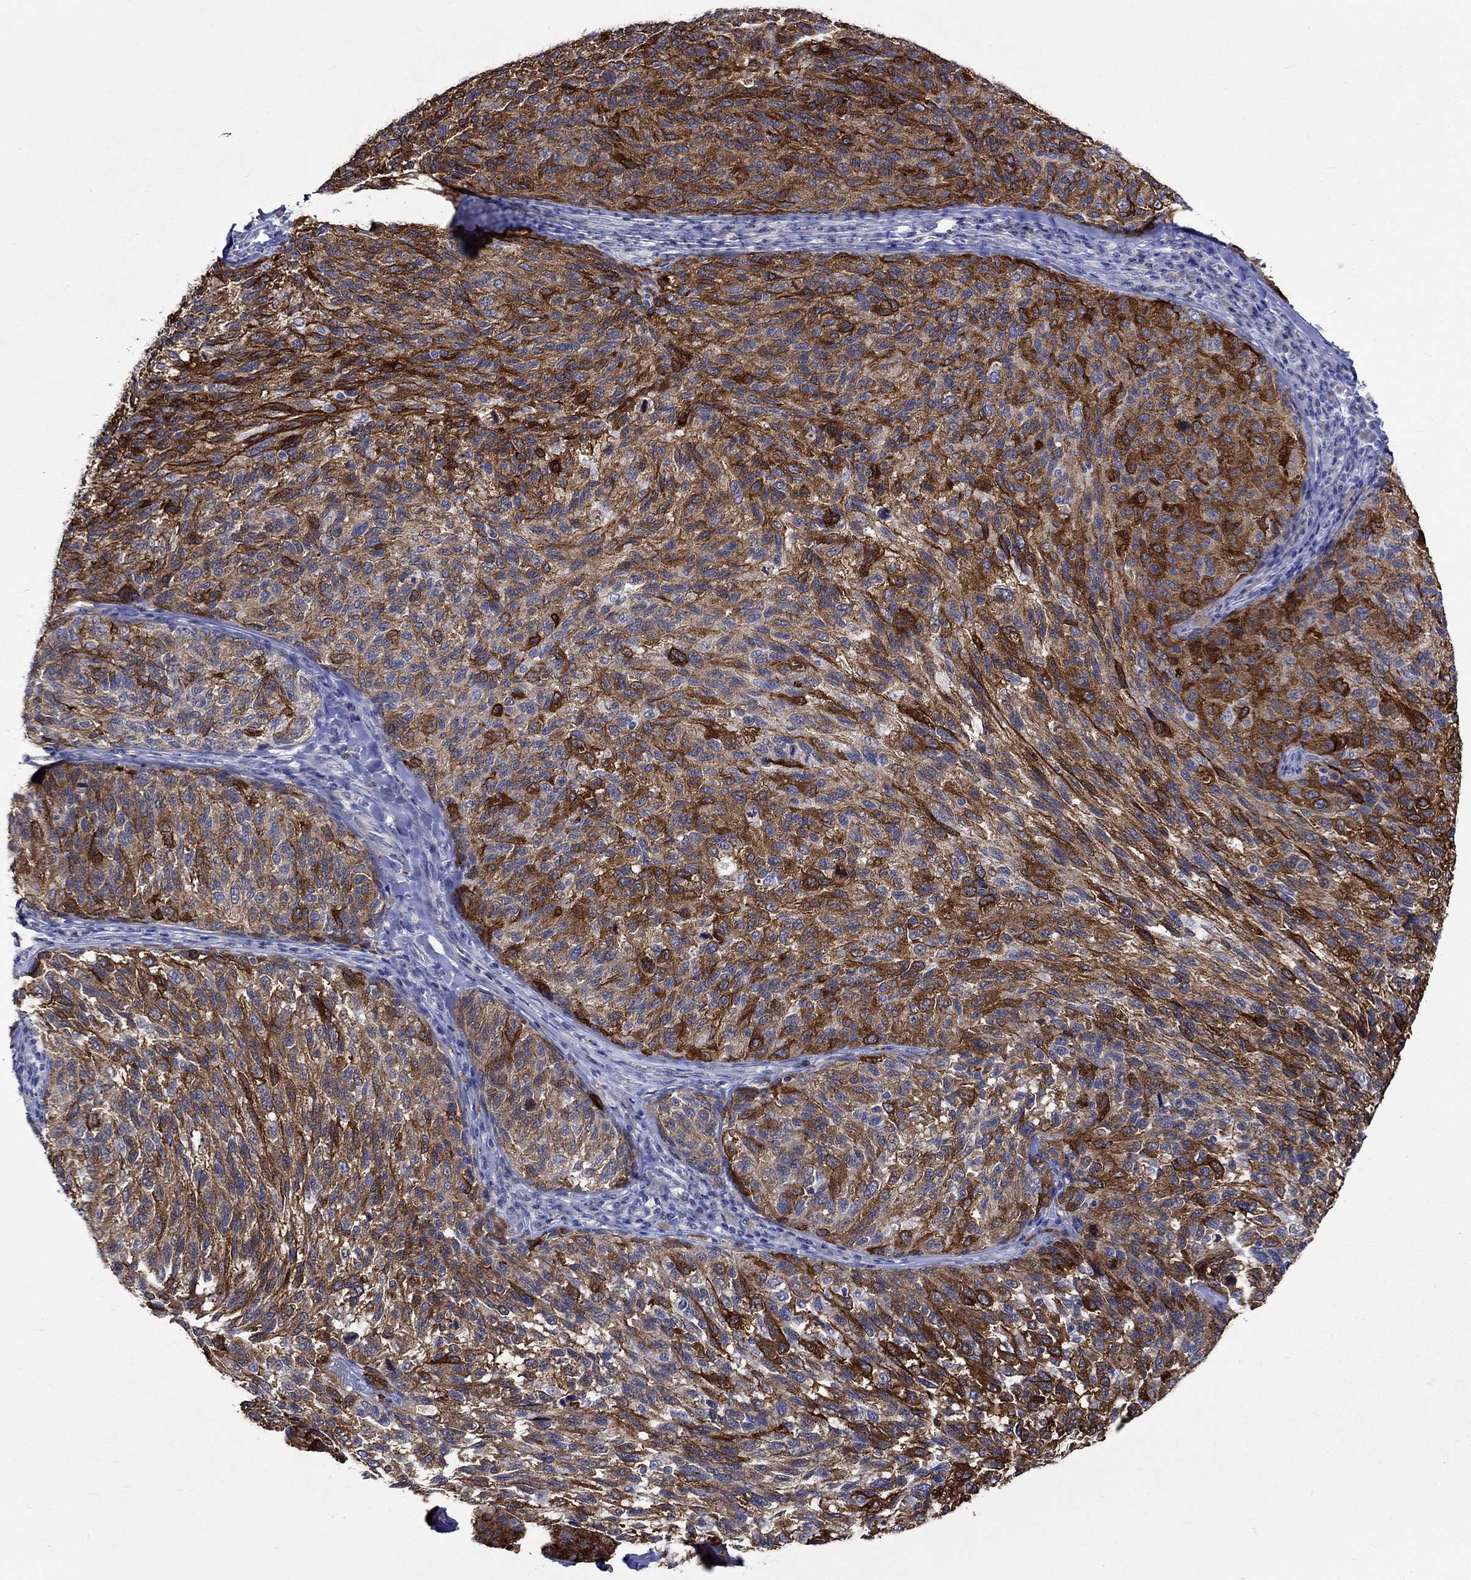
{"staining": {"intensity": "strong", "quantity": "25%-75%", "location": "cytoplasmic/membranous"}, "tissue": "melanoma", "cell_type": "Tumor cells", "image_type": "cancer", "snomed": [{"axis": "morphology", "description": "Malignant melanoma, NOS"}, {"axis": "topography", "description": "Skin"}], "caption": "Malignant melanoma tissue shows strong cytoplasmic/membranous staining in about 25%-75% of tumor cells, visualized by immunohistochemistry.", "gene": "CRYAB", "patient": {"sex": "female", "age": 73}}